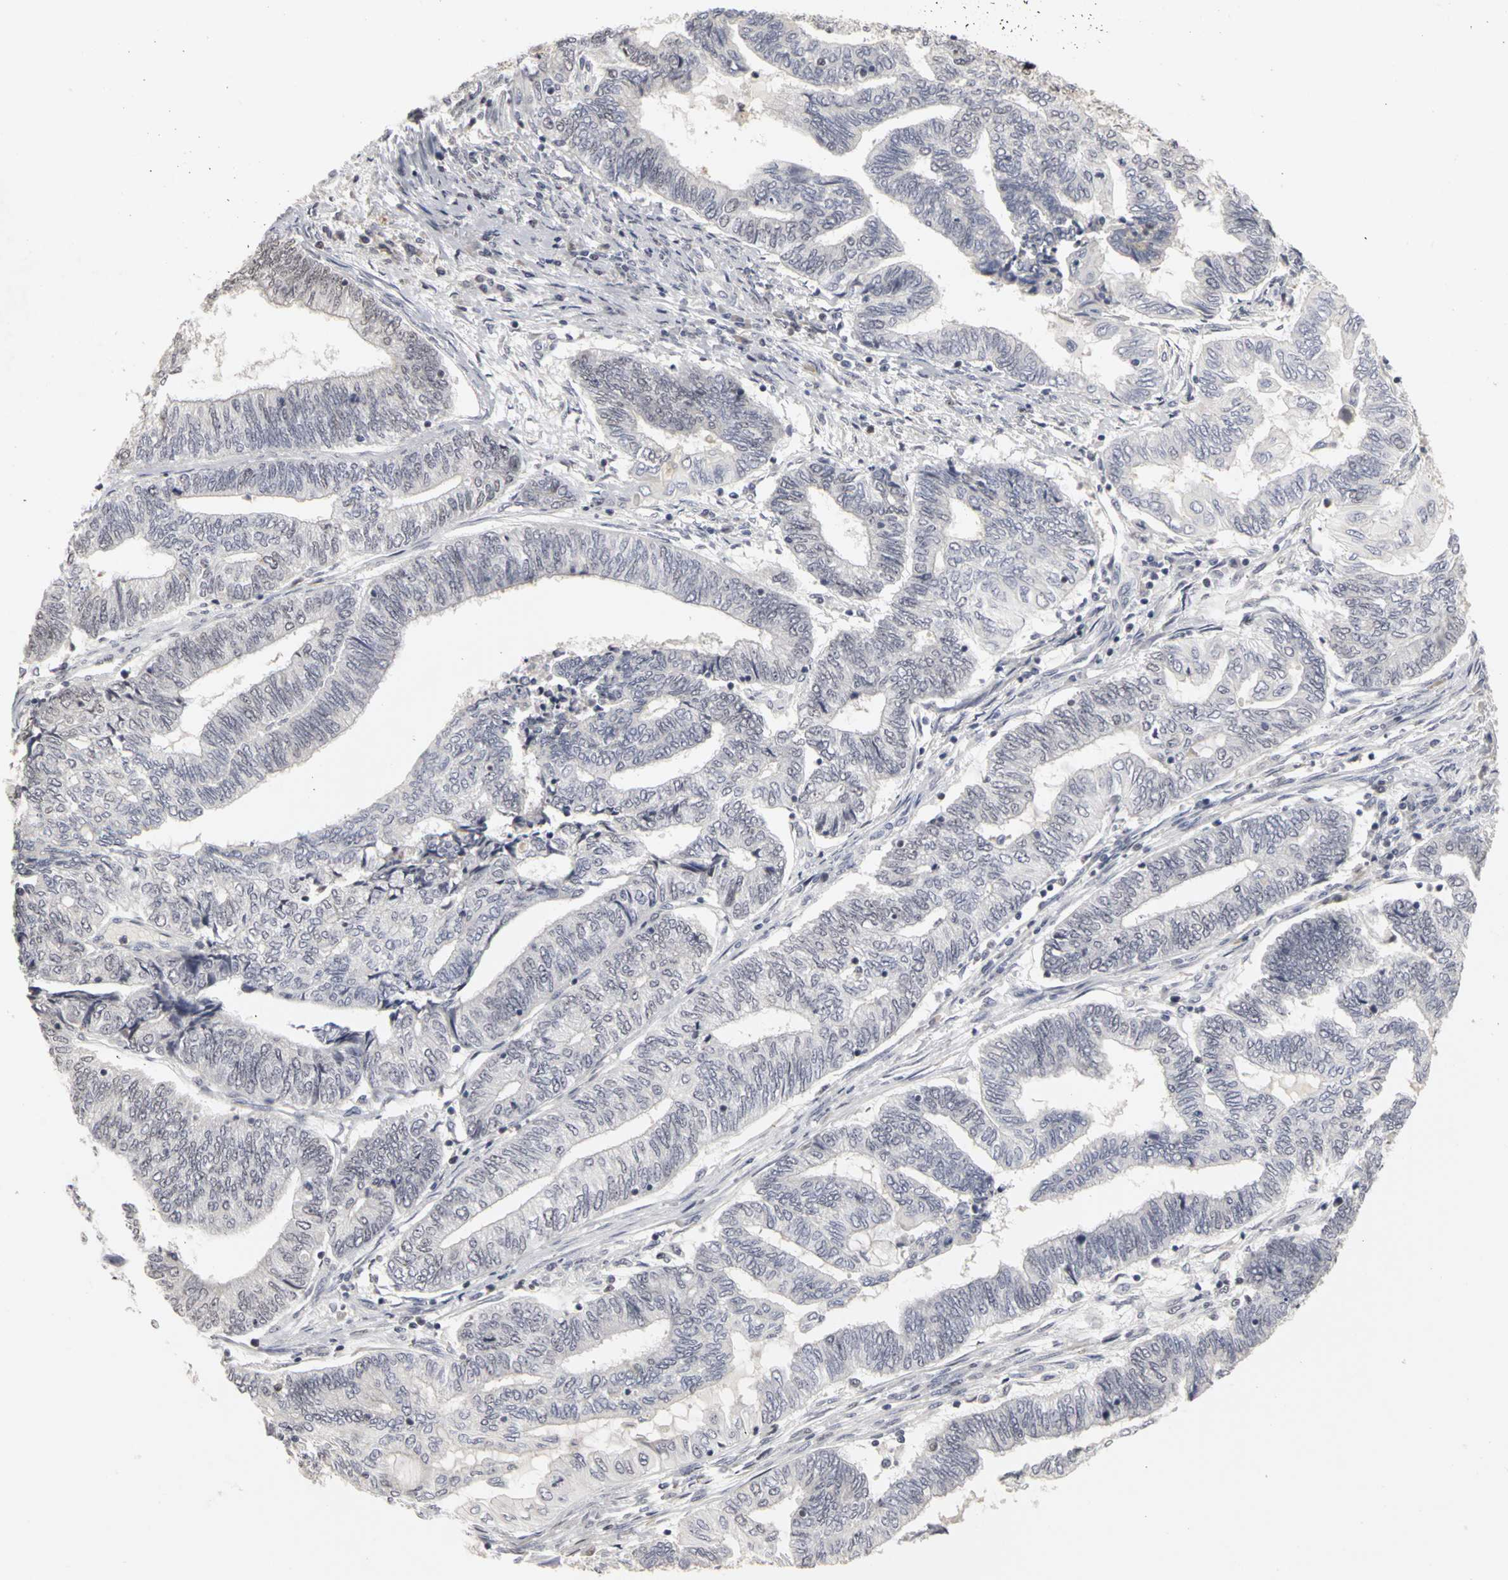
{"staining": {"intensity": "negative", "quantity": "none", "location": "none"}, "tissue": "endometrial cancer", "cell_type": "Tumor cells", "image_type": "cancer", "snomed": [{"axis": "morphology", "description": "Adenocarcinoma, NOS"}, {"axis": "topography", "description": "Uterus"}, {"axis": "topography", "description": "Endometrium"}], "caption": "Protein analysis of endometrial adenocarcinoma demonstrates no significant positivity in tumor cells. (DAB (3,3'-diaminobenzidine) immunohistochemistry with hematoxylin counter stain).", "gene": "MCM6", "patient": {"sex": "female", "age": 70}}